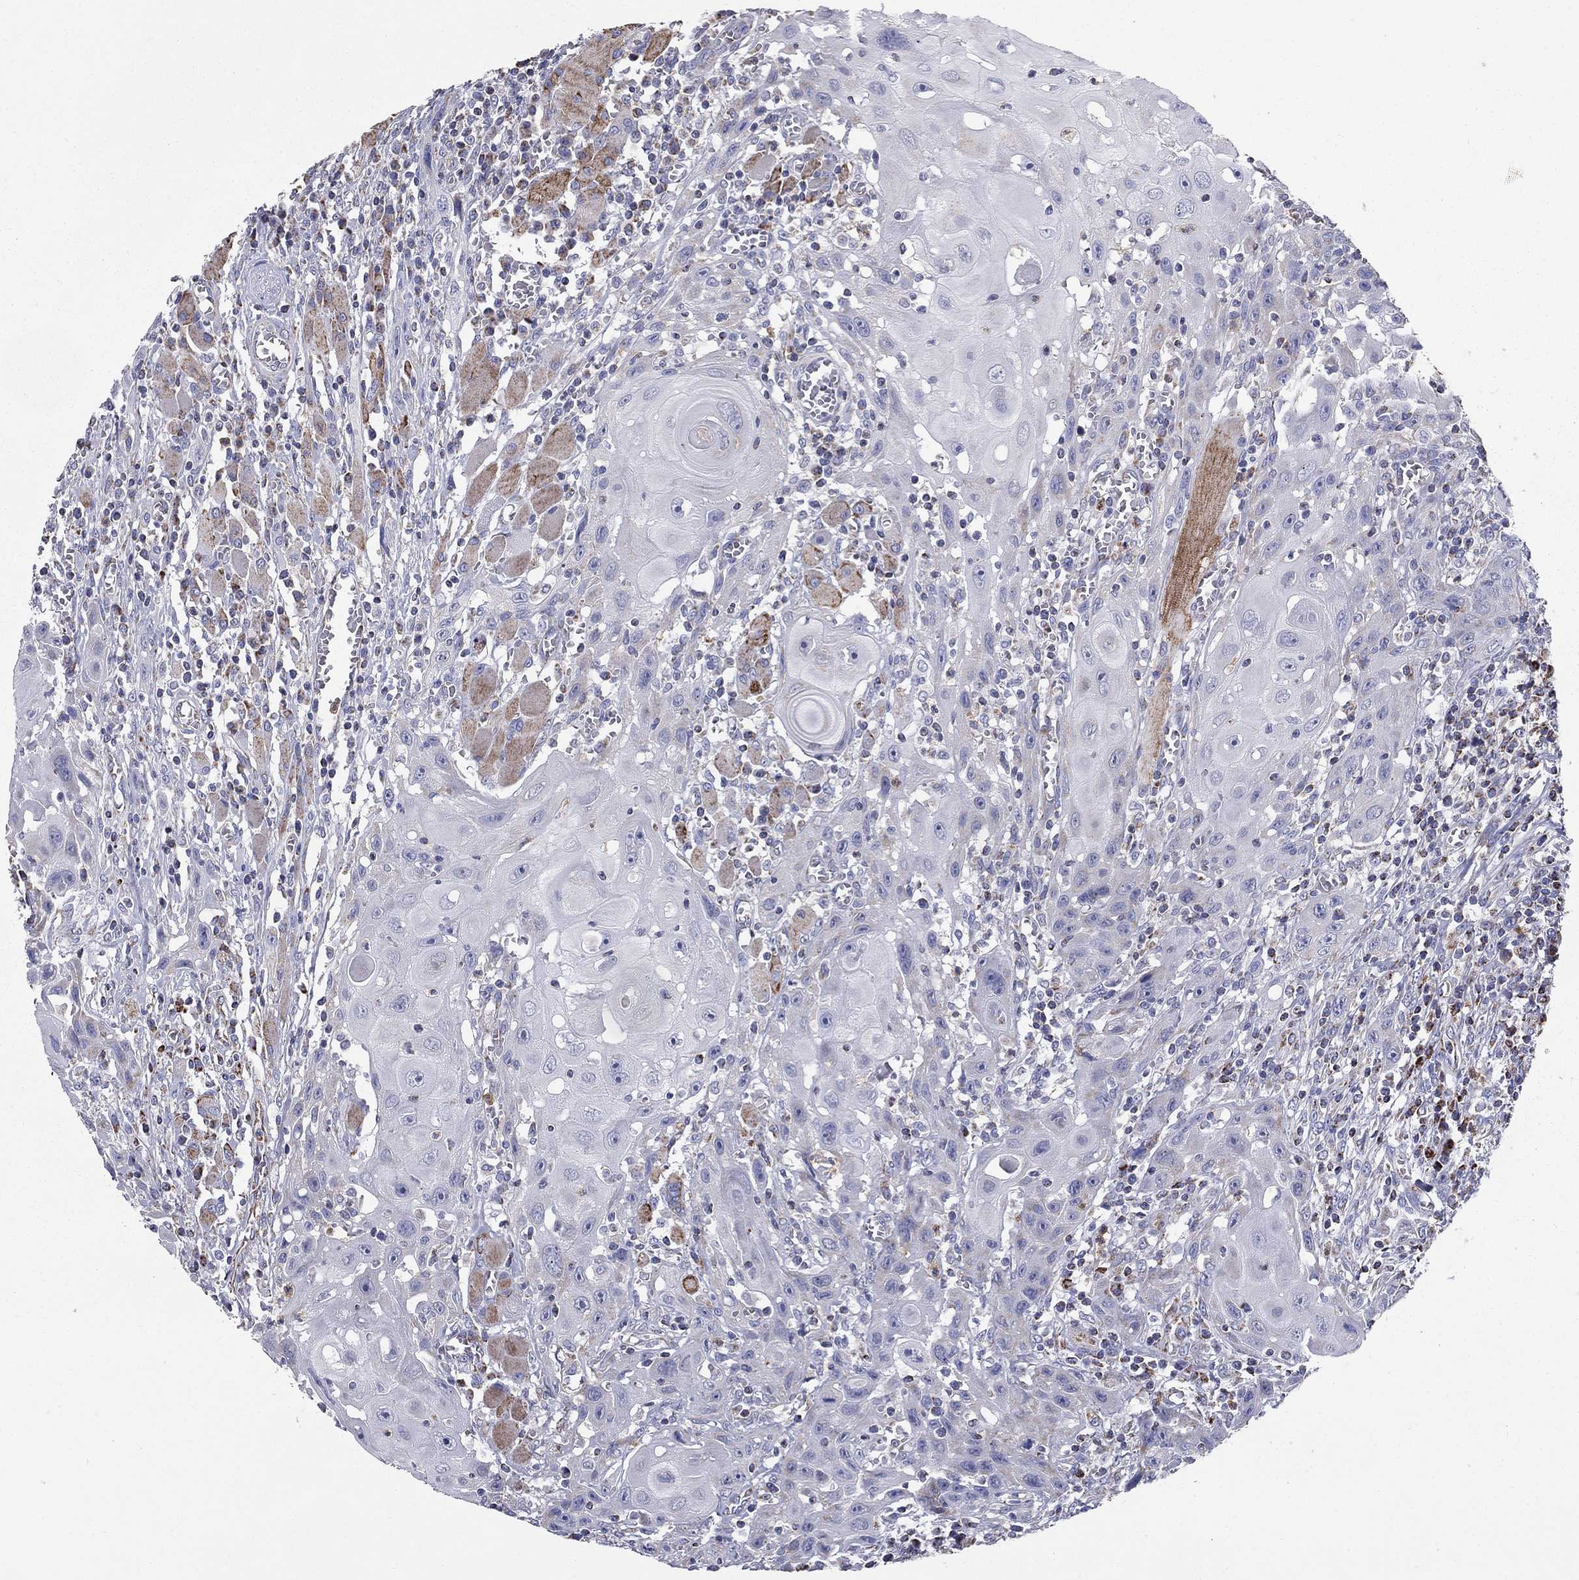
{"staining": {"intensity": "negative", "quantity": "none", "location": "none"}, "tissue": "head and neck cancer", "cell_type": "Tumor cells", "image_type": "cancer", "snomed": [{"axis": "morphology", "description": "Normal tissue, NOS"}, {"axis": "morphology", "description": "Squamous cell carcinoma, NOS"}, {"axis": "topography", "description": "Oral tissue"}, {"axis": "topography", "description": "Head-Neck"}], "caption": "DAB immunohistochemical staining of squamous cell carcinoma (head and neck) exhibits no significant expression in tumor cells.", "gene": "NDUFA4L2", "patient": {"sex": "male", "age": 71}}